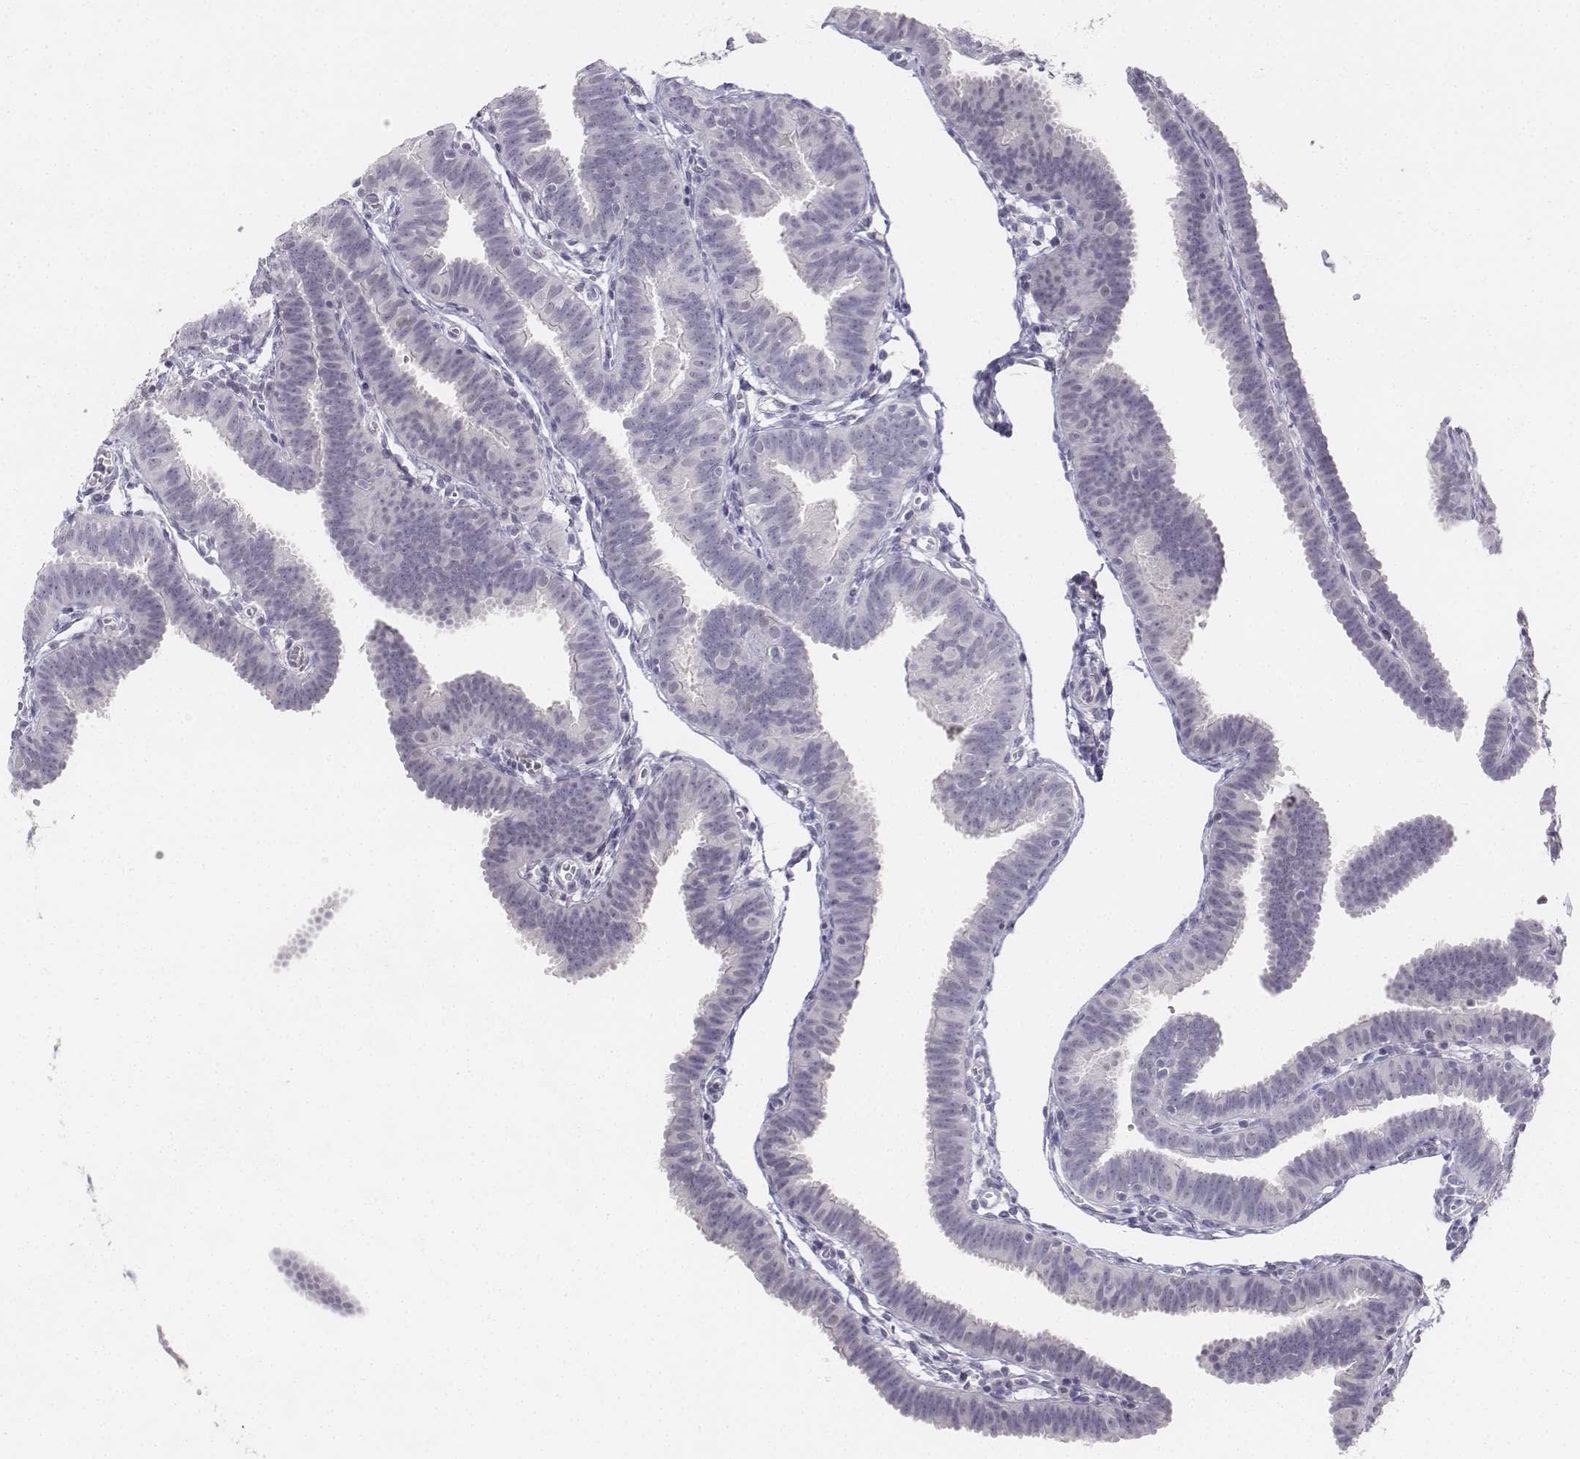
{"staining": {"intensity": "negative", "quantity": "none", "location": "none"}, "tissue": "fallopian tube", "cell_type": "Glandular cells", "image_type": "normal", "snomed": [{"axis": "morphology", "description": "Normal tissue, NOS"}, {"axis": "topography", "description": "Fallopian tube"}], "caption": "A high-resolution image shows immunohistochemistry (IHC) staining of unremarkable fallopian tube, which exhibits no significant expression in glandular cells.", "gene": "UCN2", "patient": {"sex": "female", "age": 25}}